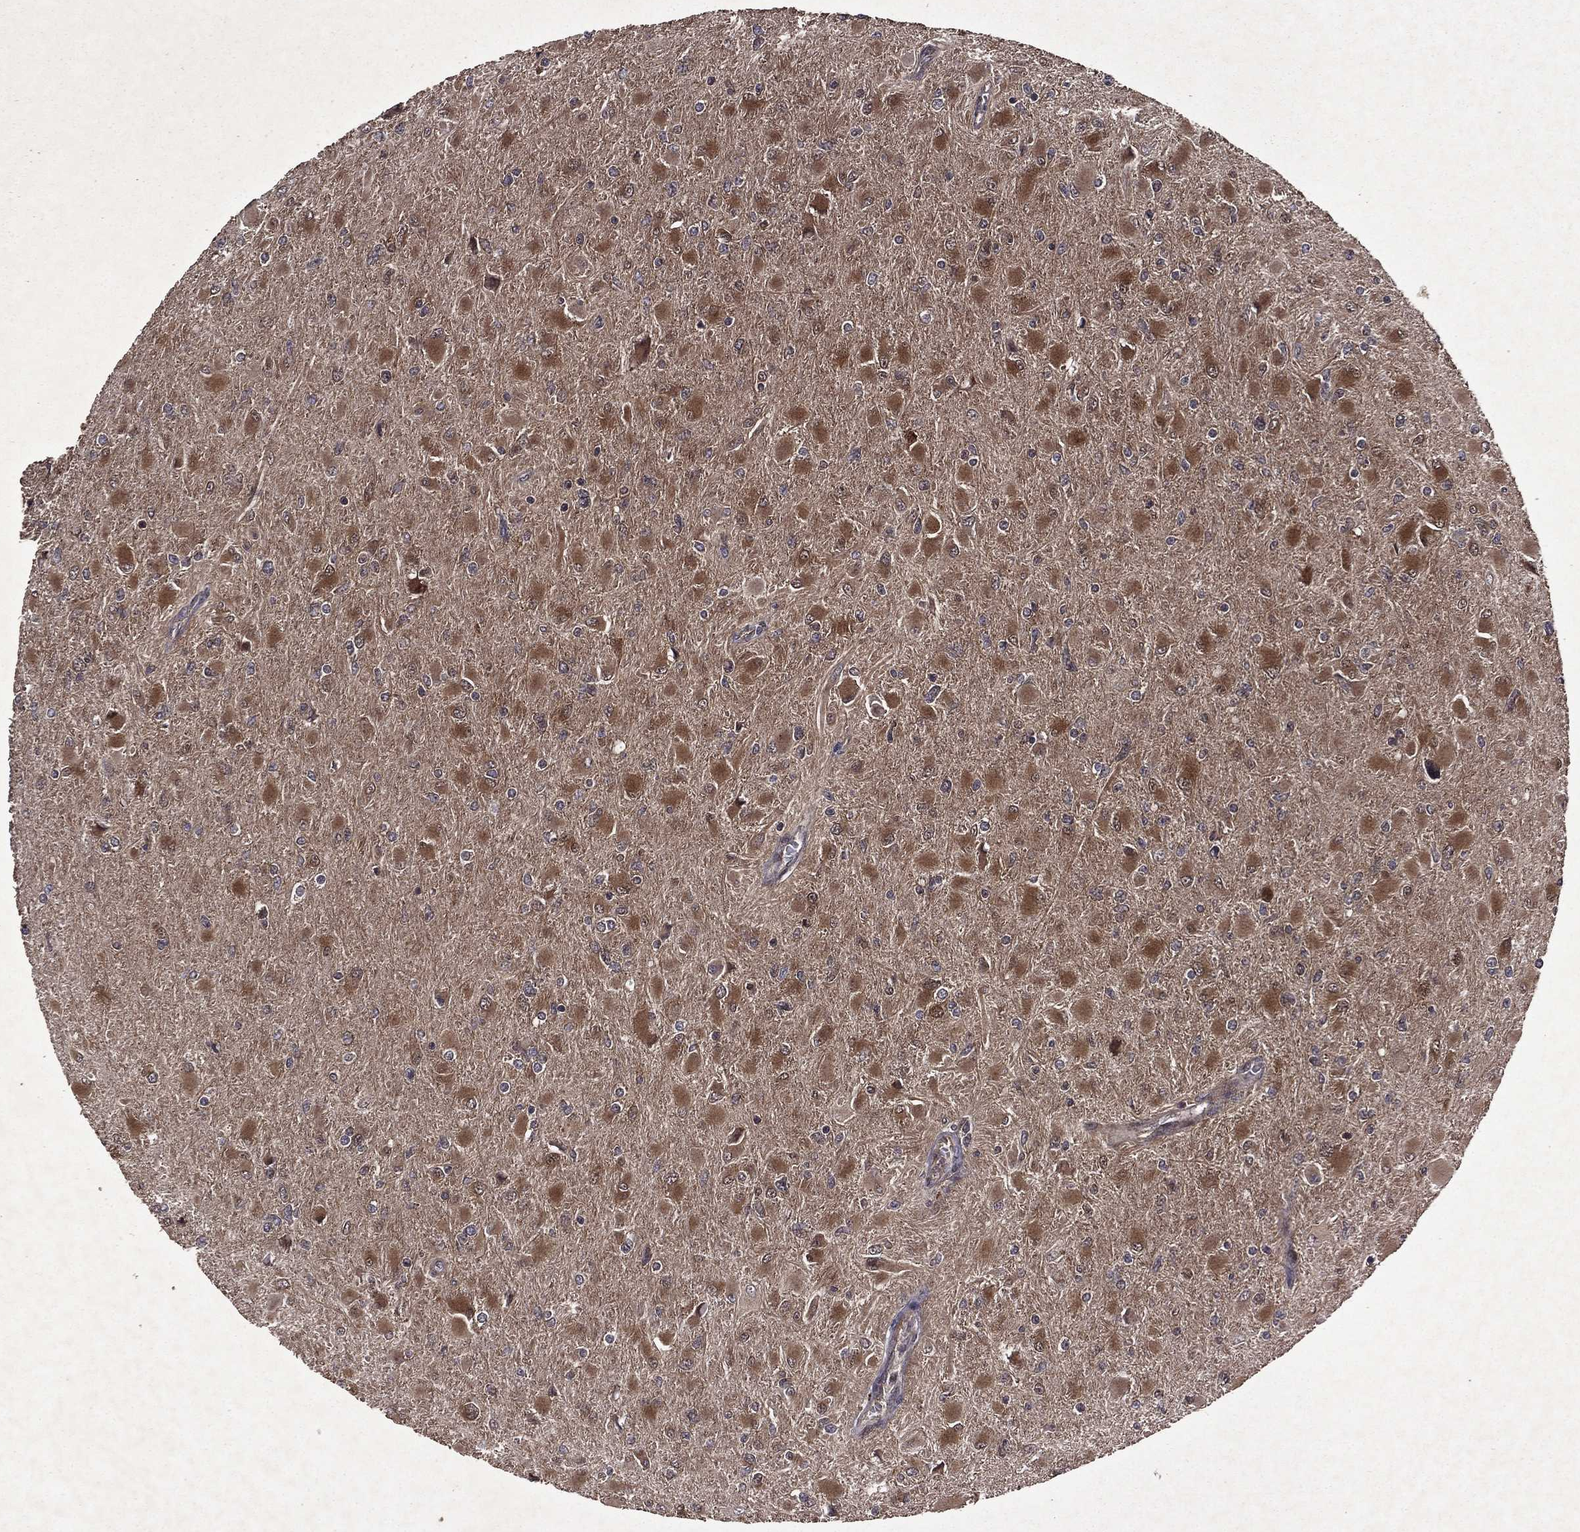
{"staining": {"intensity": "moderate", "quantity": ">75%", "location": "cytoplasmic/membranous"}, "tissue": "glioma", "cell_type": "Tumor cells", "image_type": "cancer", "snomed": [{"axis": "morphology", "description": "Glioma, malignant, High grade"}, {"axis": "topography", "description": "Cerebral cortex"}], "caption": "Protein expression analysis of glioma reveals moderate cytoplasmic/membranous expression in approximately >75% of tumor cells. Using DAB (3,3'-diaminobenzidine) (brown) and hematoxylin (blue) stains, captured at high magnification using brightfield microscopy.", "gene": "EIF2B4", "patient": {"sex": "female", "age": 36}}